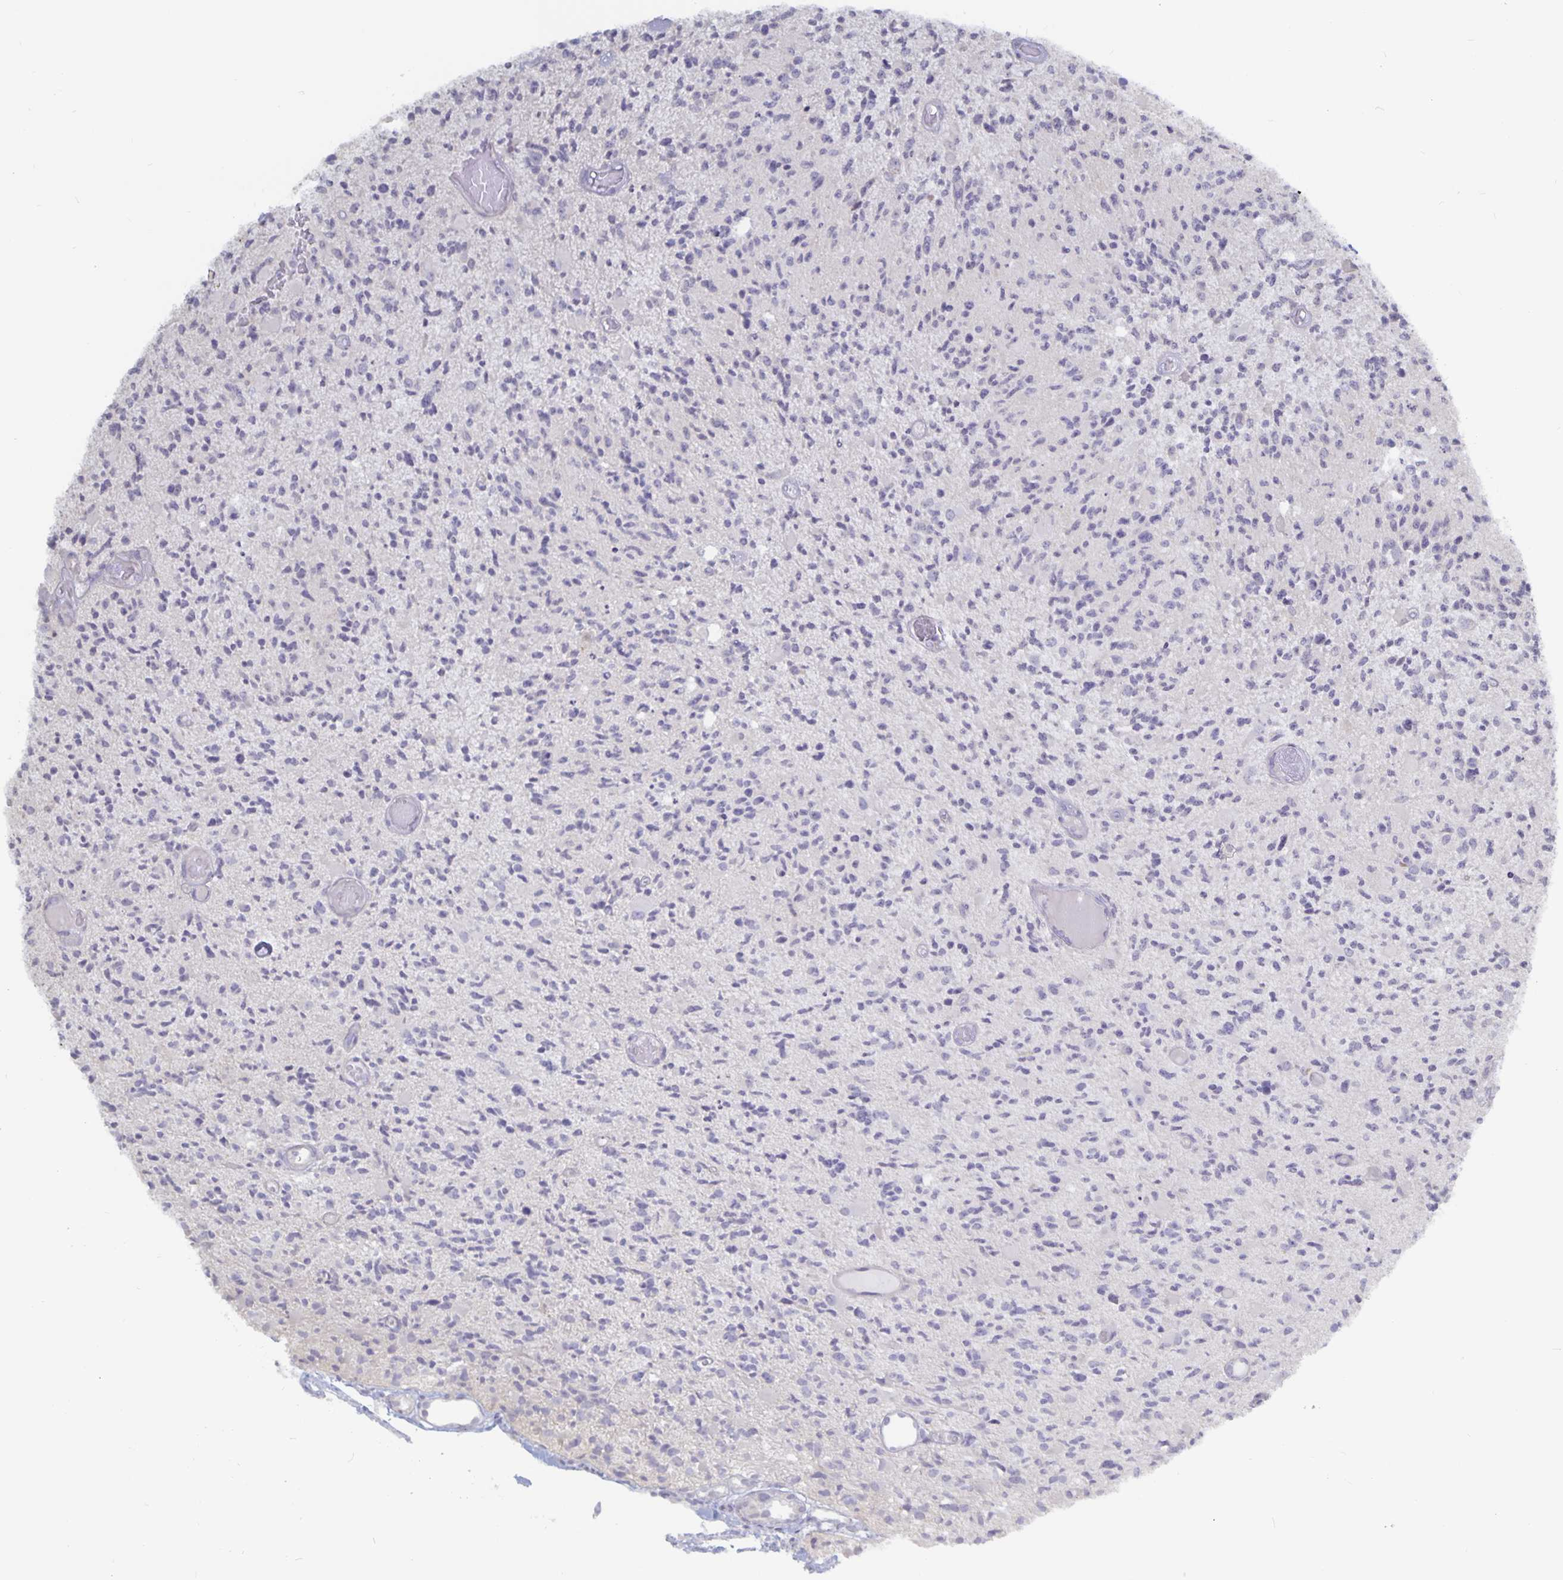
{"staining": {"intensity": "negative", "quantity": "none", "location": "none"}, "tissue": "glioma", "cell_type": "Tumor cells", "image_type": "cancer", "snomed": [{"axis": "morphology", "description": "Glioma, malignant, High grade"}, {"axis": "topography", "description": "Brain"}], "caption": "Micrograph shows no protein staining in tumor cells of glioma tissue.", "gene": "PLCB3", "patient": {"sex": "female", "age": 63}}